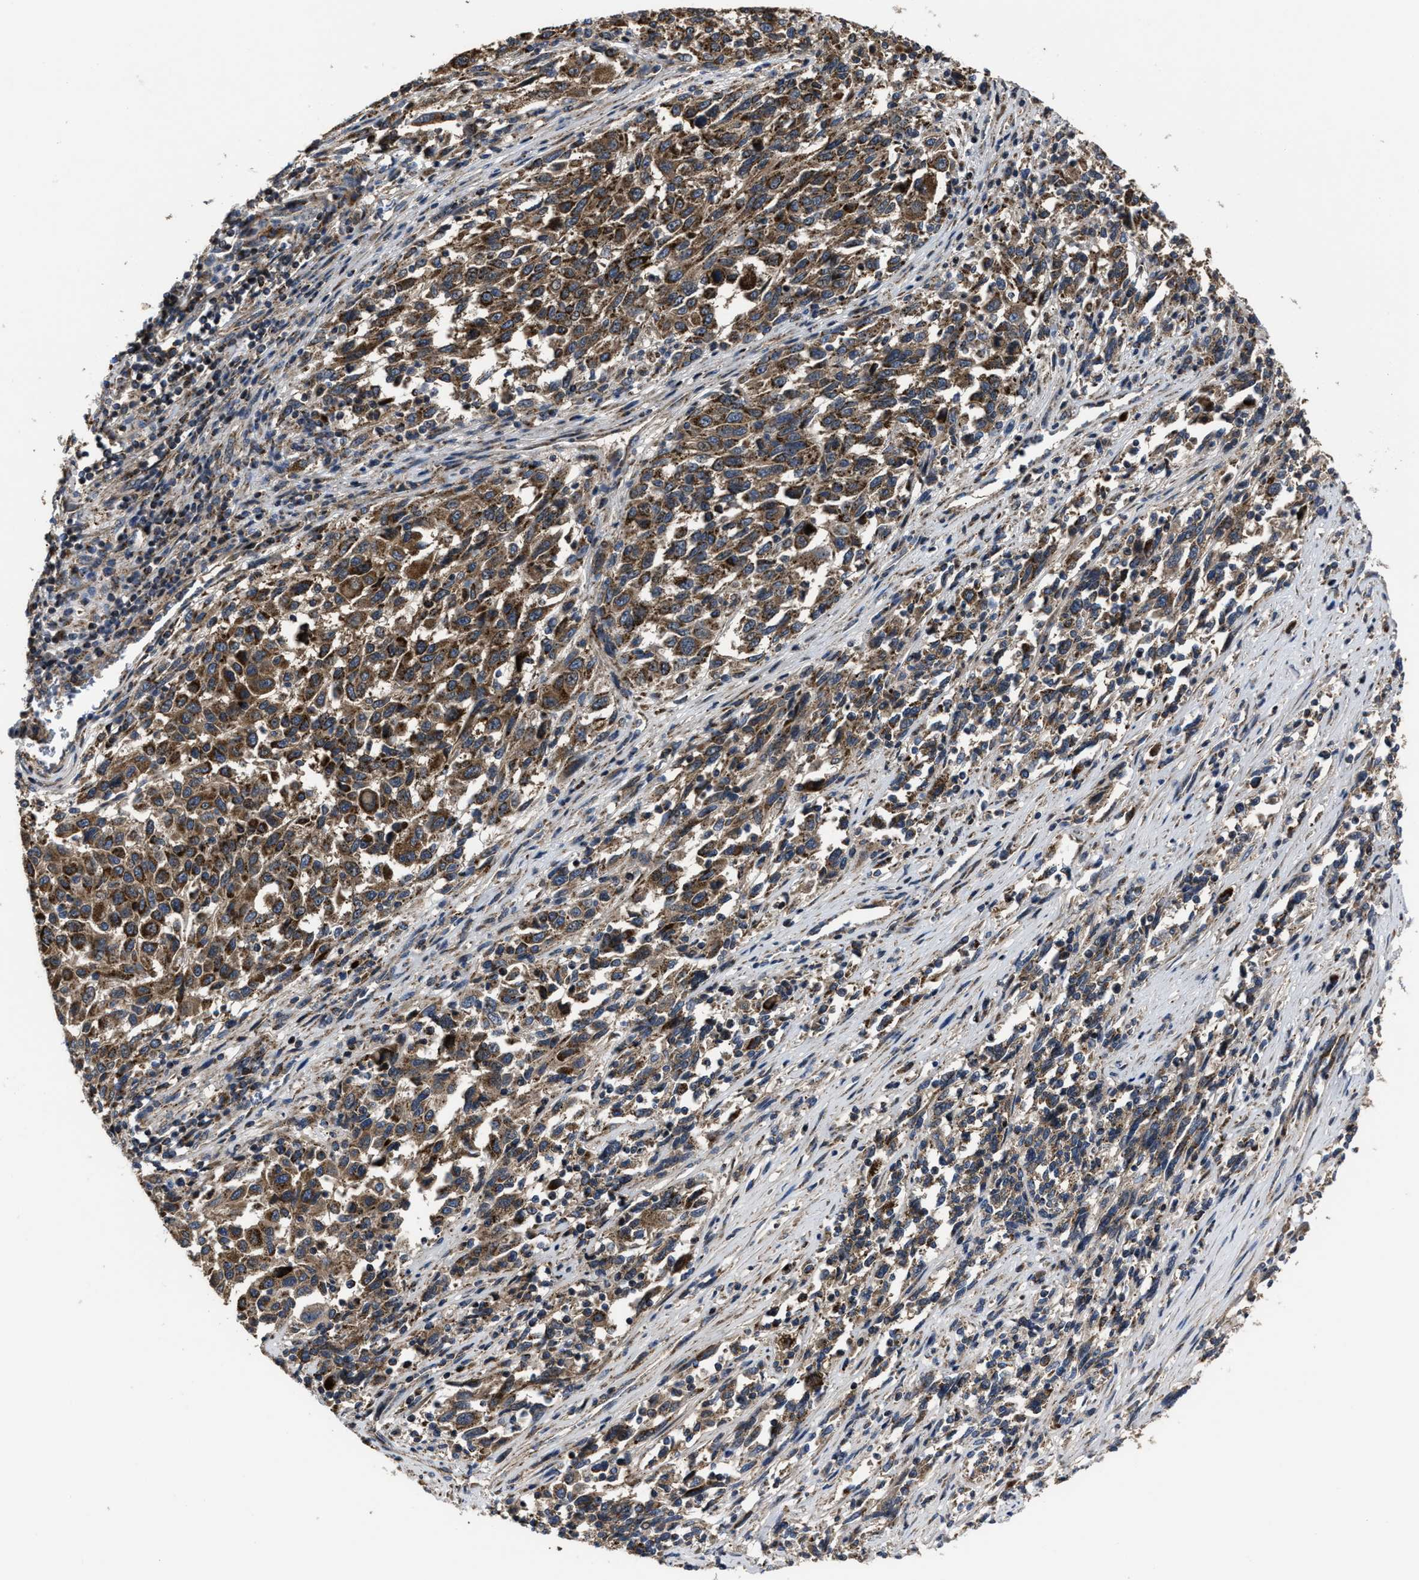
{"staining": {"intensity": "moderate", "quantity": ">75%", "location": "cytoplasmic/membranous"}, "tissue": "melanoma", "cell_type": "Tumor cells", "image_type": "cancer", "snomed": [{"axis": "morphology", "description": "Malignant melanoma, Metastatic site"}, {"axis": "topography", "description": "Lymph node"}], "caption": "DAB immunohistochemical staining of human melanoma reveals moderate cytoplasmic/membranous protein positivity in about >75% of tumor cells. Nuclei are stained in blue.", "gene": "PASK", "patient": {"sex": "male", "age": 61}}